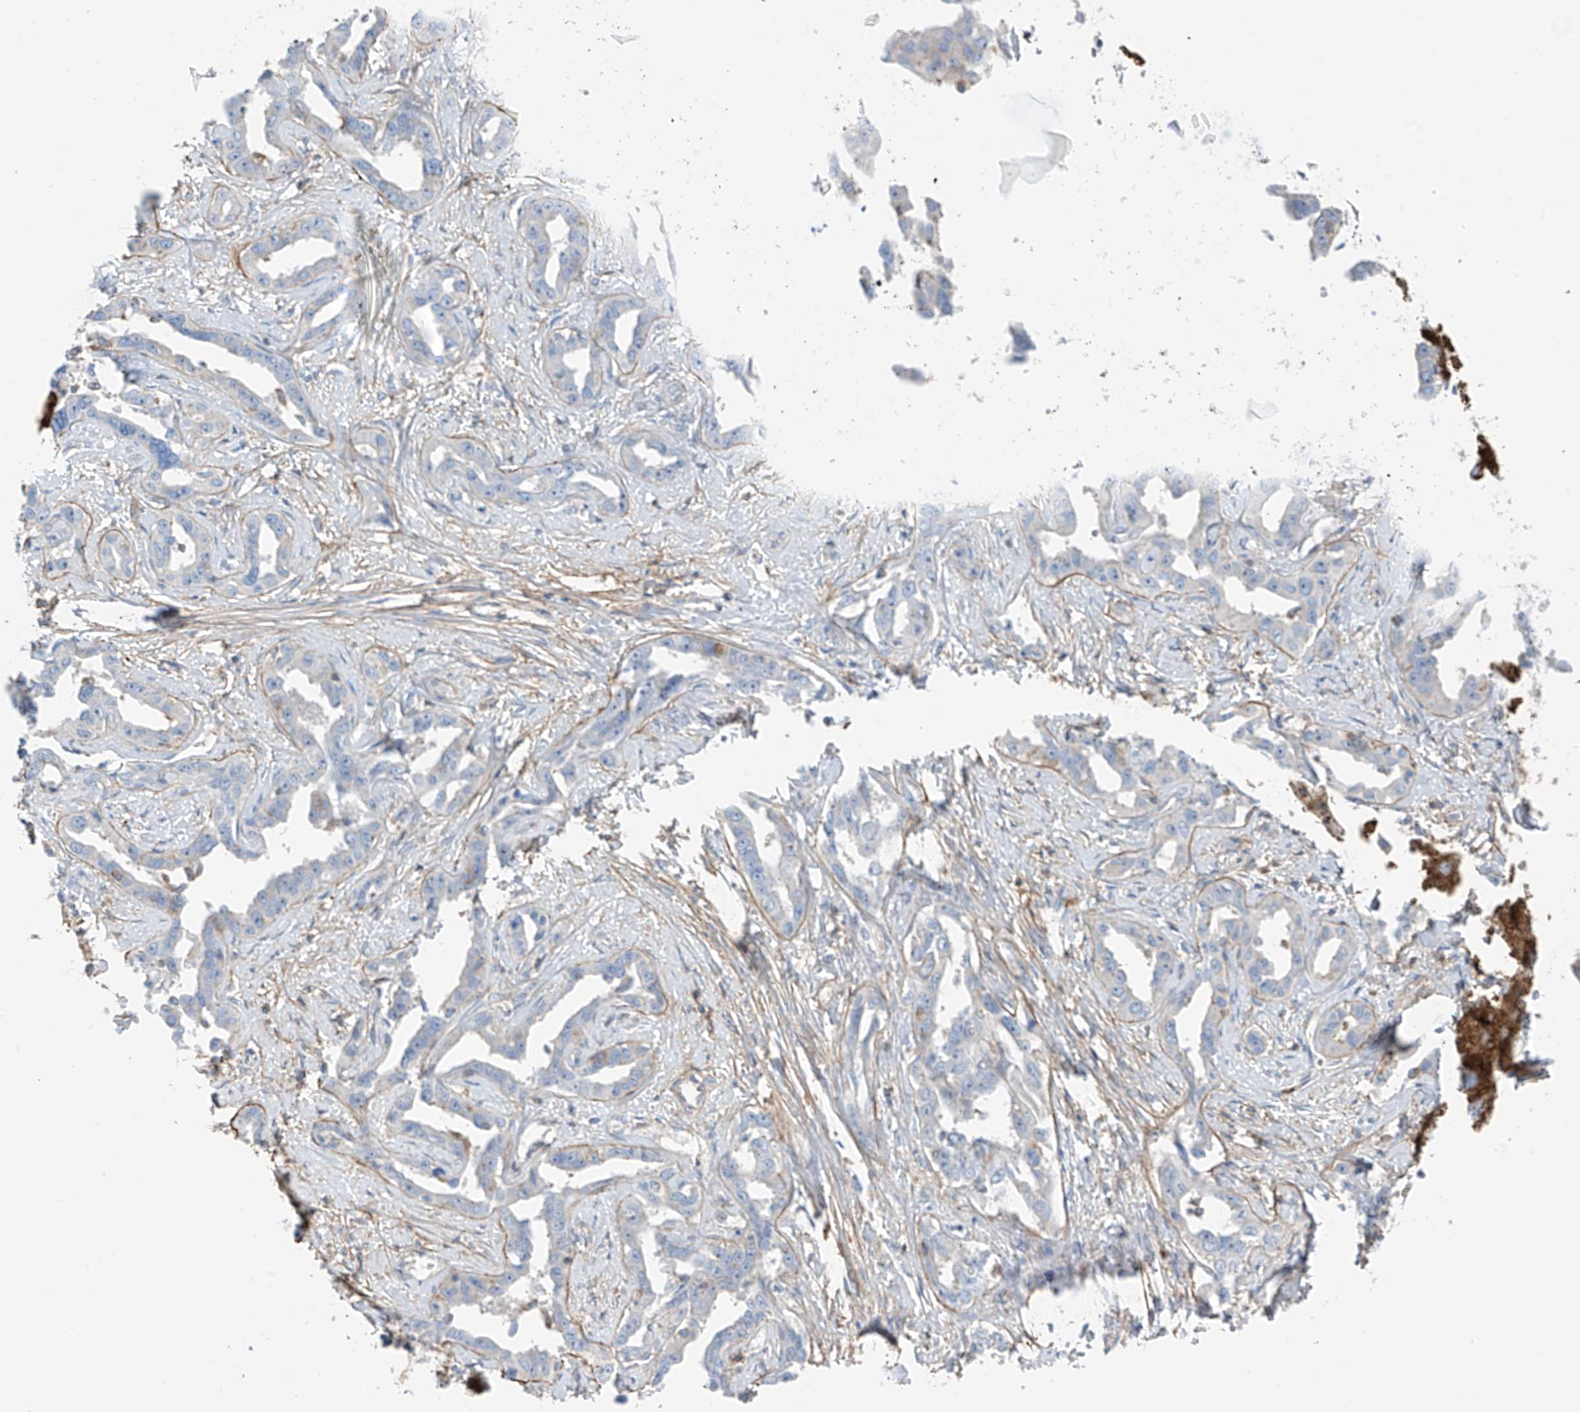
{"staining": {"intensity": "negative", "quantity": "none", "location": "none"}, "tissue": "liver cancer", "cell_type": "Tumor cells", "image_type": "cancer", "snomed": [{"axis": "morphology", "description": "Cholangiocarcinoma"}, {"axis": "topography", "description": "Liver"}], "caption": "Immunohistochemical staining of liver cancer shows no significant staining in tumor cells. Brightfield microscopy of IHC stained with DAB (3,3'-diaminobenzidine) (brown) and hematoxylin (blue), captured at high magnification.", "gene": "NALCN", "patient": {"sex": "male", "age": 59}}